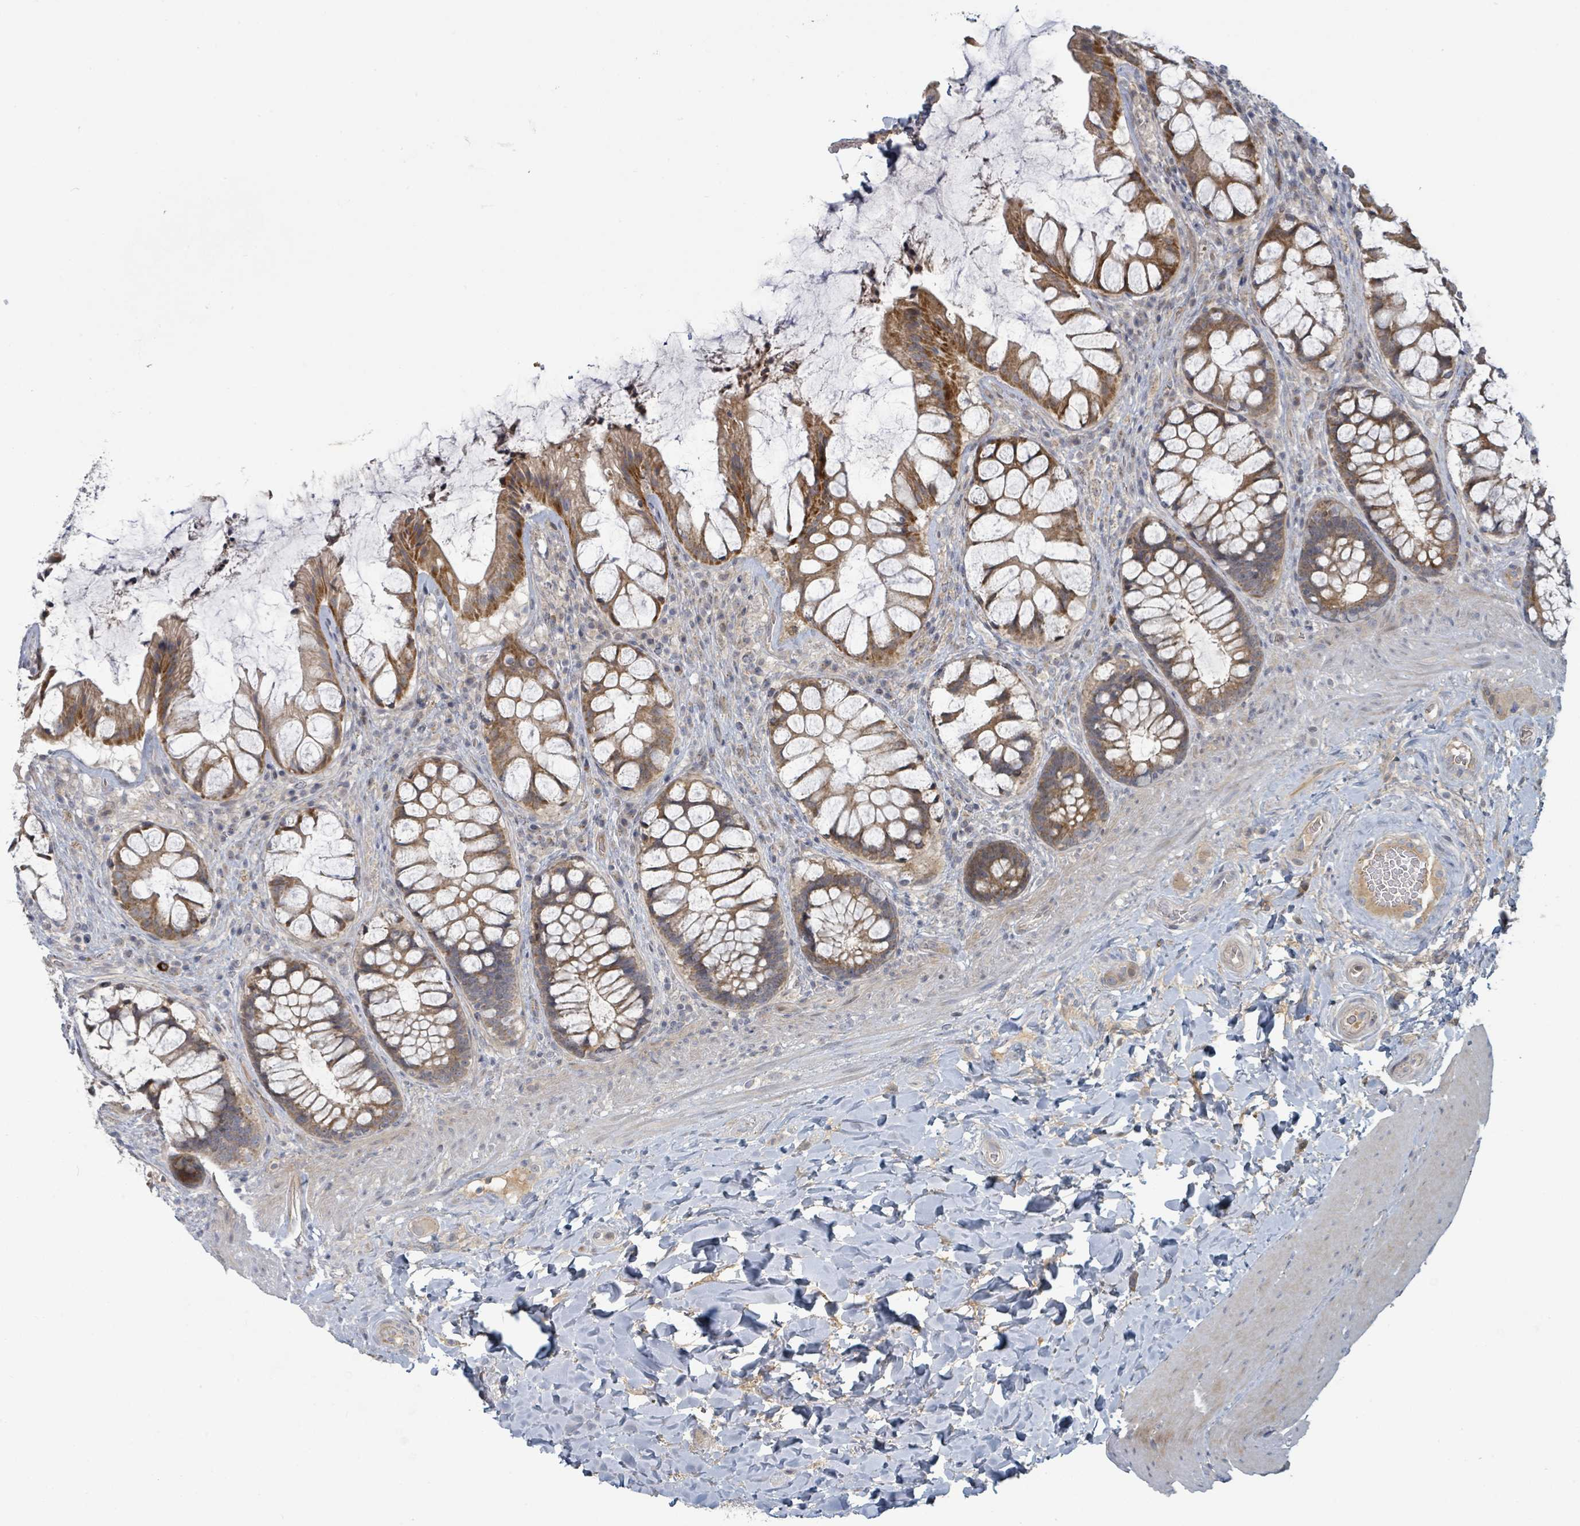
{"staining": {"intensity": "moderate", "quantity": ">75%", "location": "cytoplasmic/membranous"}, "tissue": "rectum", "cell_type": "Glandular cells", "image_type": "normal", "snomed": [{"axis": "morphology", "description": "Normal tissue, NOS"}, {"axis": "topography", "description": "Rectum"}], "caption": "Normal rectum shows moderate cytoplasmic/membranous expression in about >75% of glandular cells (DAB IHC, brown staining for protein, blue staining for nuclei)..", "gene": "COL5A3", "patient": {"sex": "female", "age": 58}}